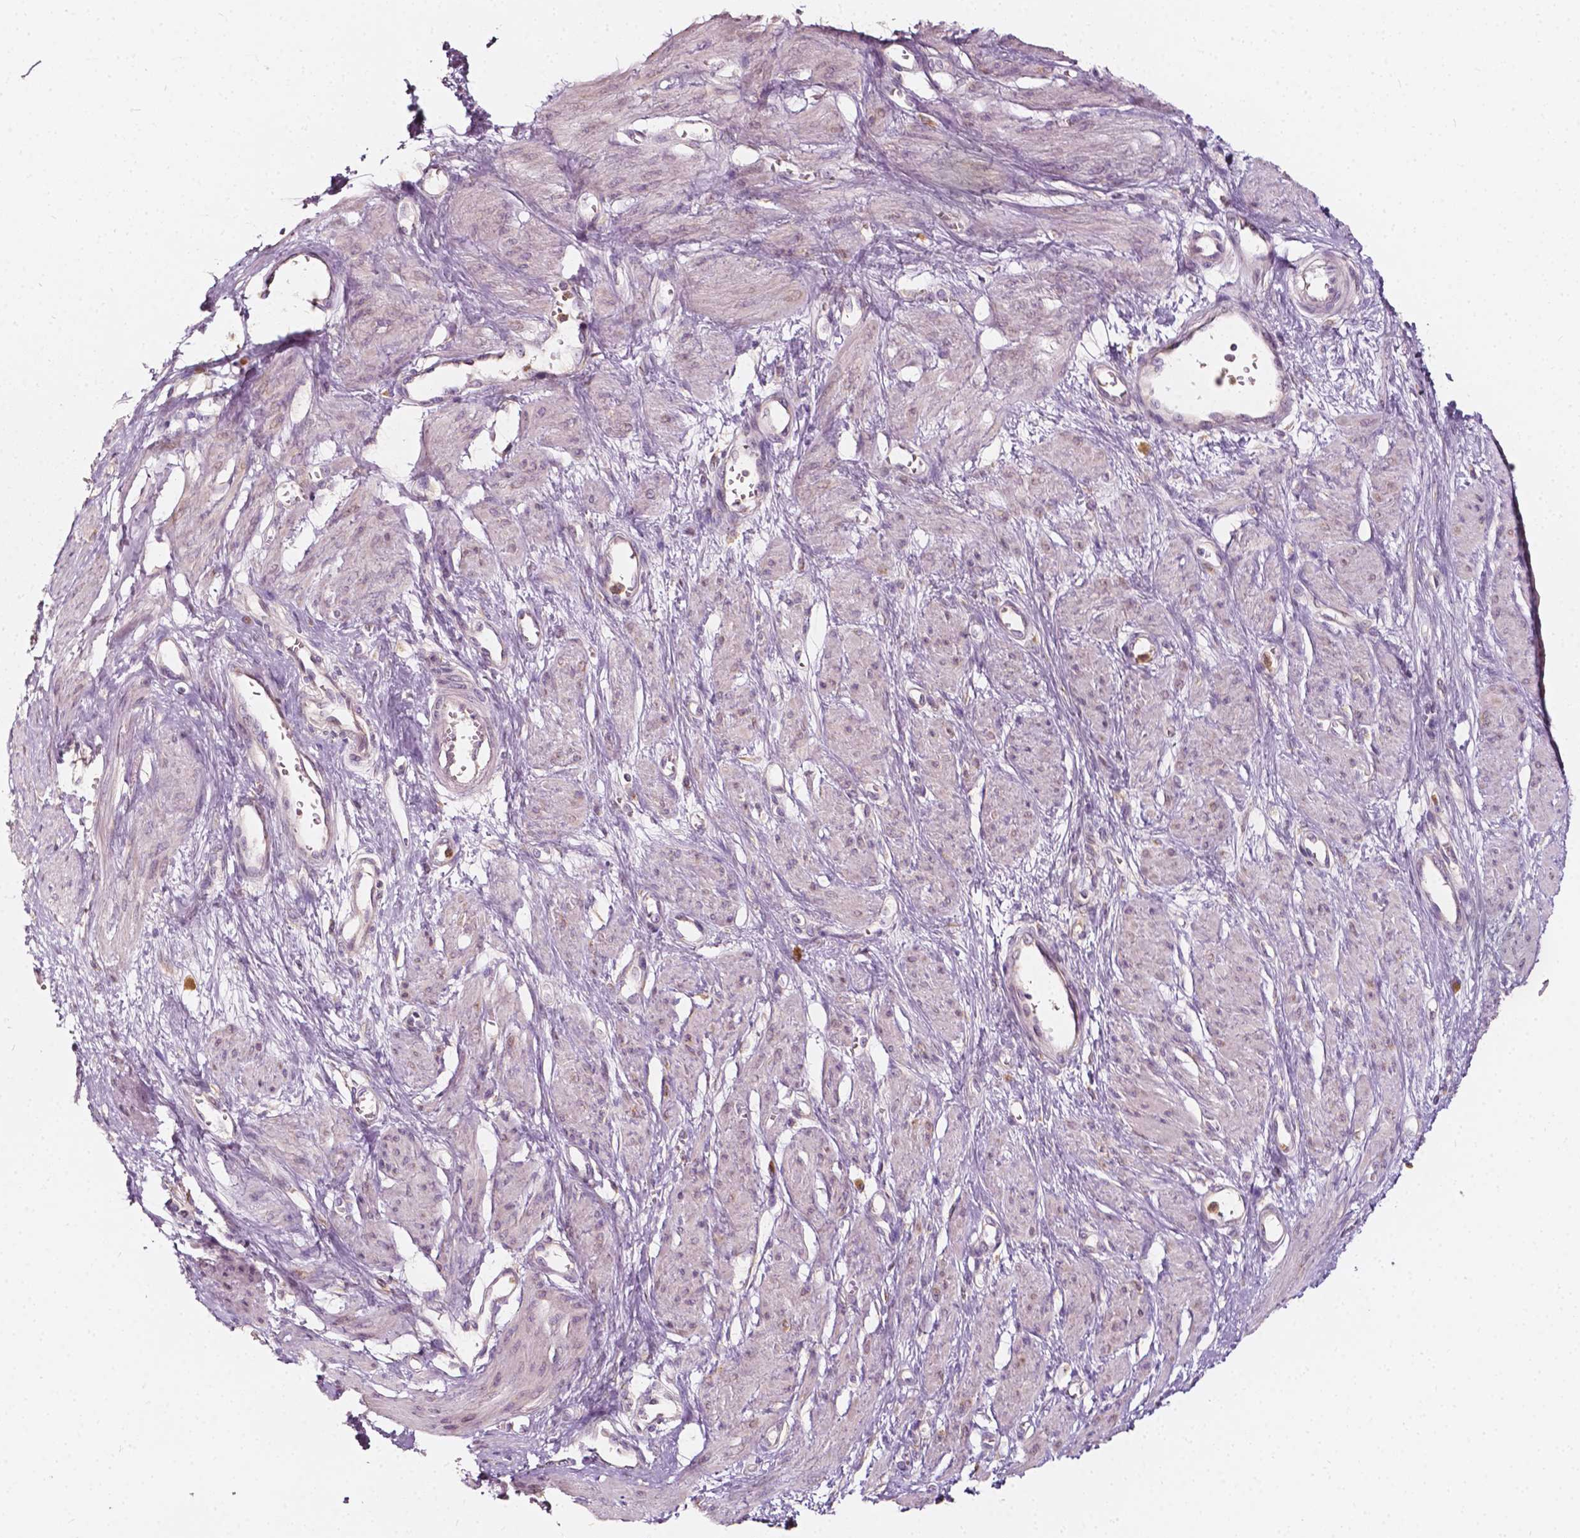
{"staining": {"intensity": "negative", "quantity": "none", "location": "none"}, "tissue": "smooth muscle", "cell_type": "Smooth muscle cells", "image_type": "normal", "snomed": [{"axis": "morphology", "description": "Normal tissue, NOS"}, {"axis": "topography", "description": "Smooth muscle"}, {"axis": "topography", "description": "Uterus"}], "caption": "This photomicrograph is of benign smooth muscle stained with immunohistochemistry (IHC) to label a protein in brown with the nuclei are counter-stained blue. There is no positivity in smooth muscle cells.", "gene": "NPC1L1", "patient": {"sex": "female", "age": 39}}